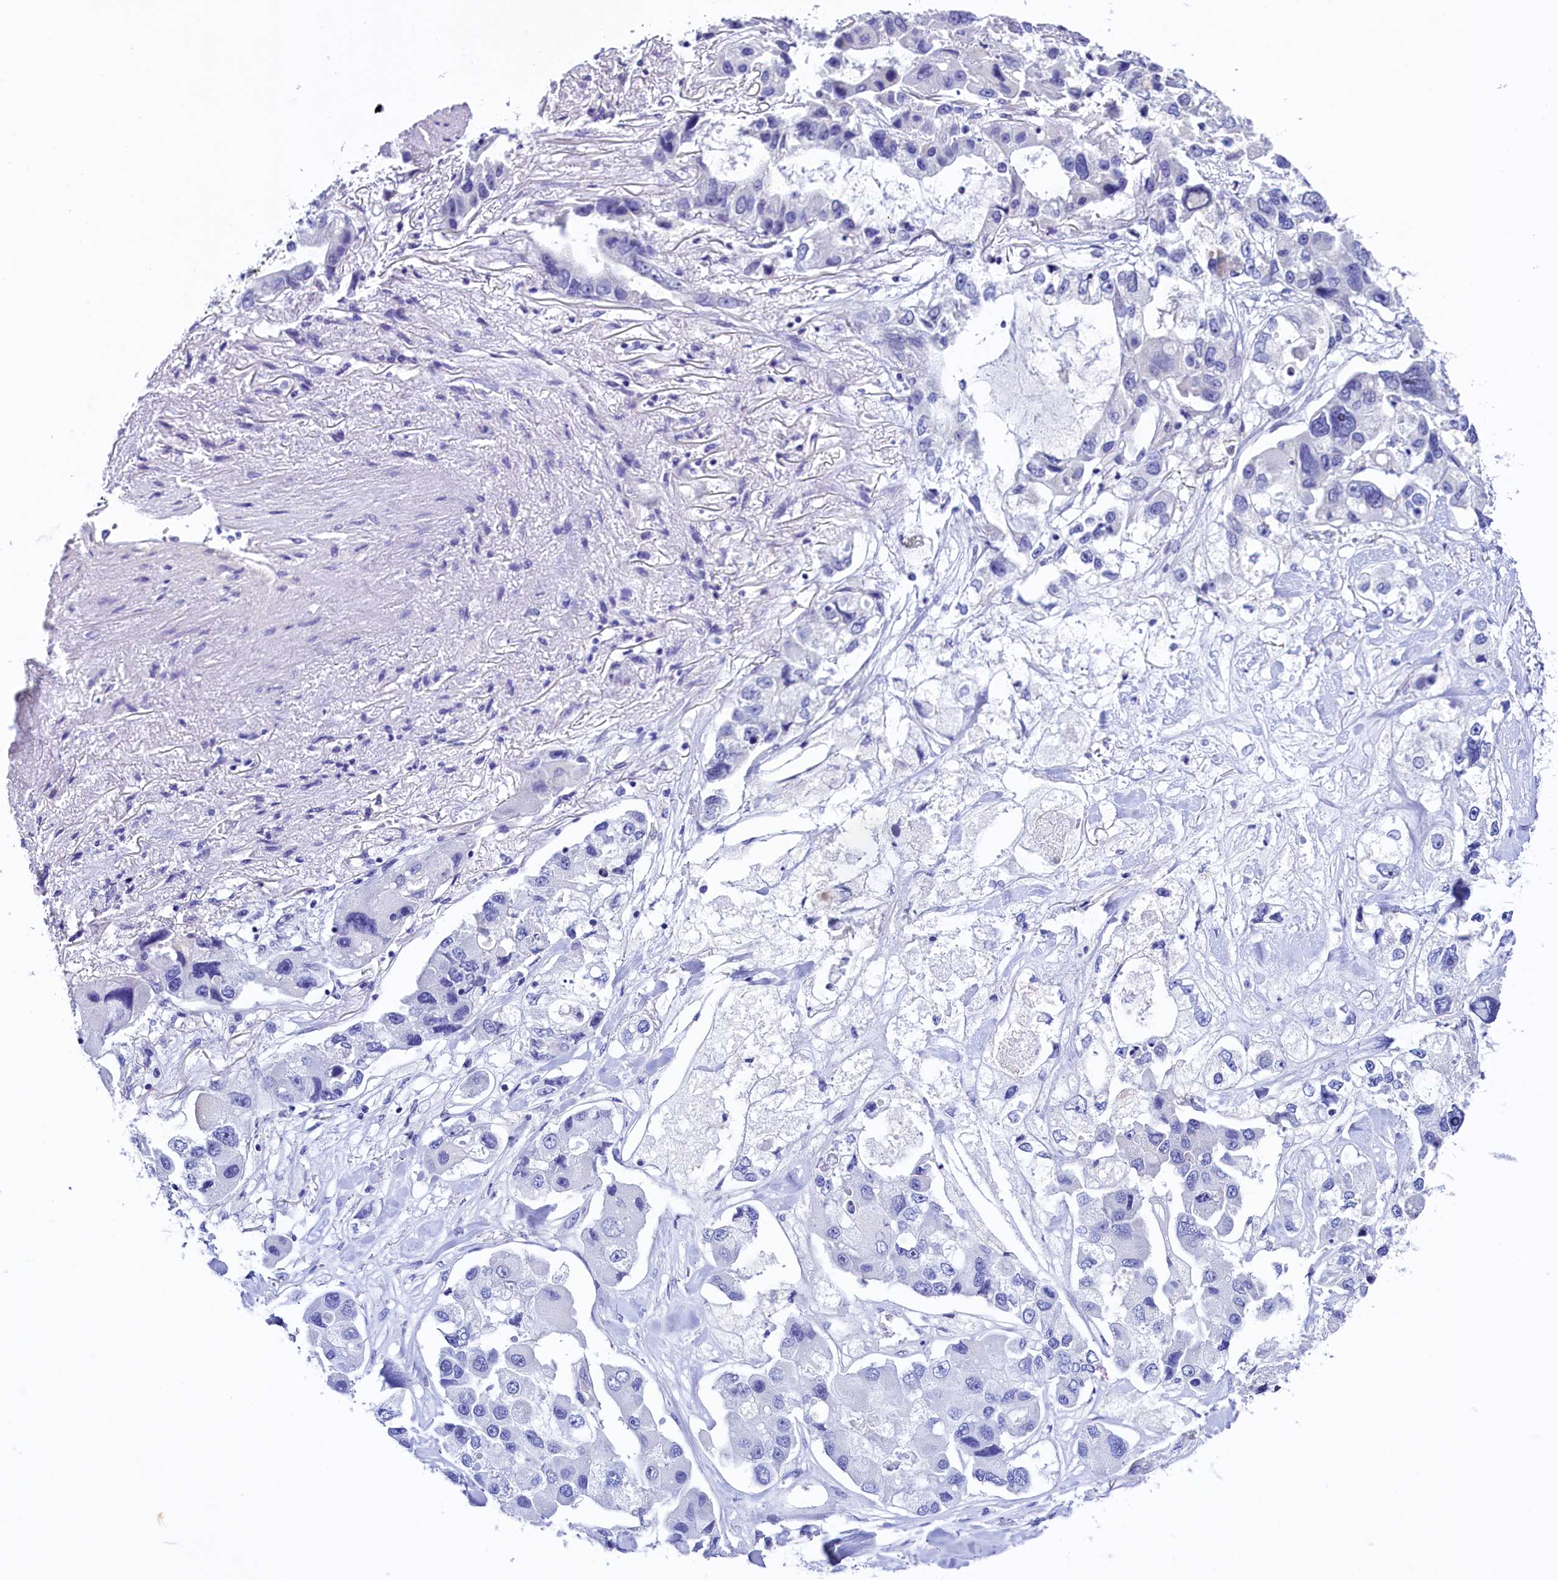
{"staining": {"intensity": "negative", "quantity": "none", "location": "none"}, "tissue": "lung cancer", "cell_type": "Tumor cells", "image_type": "cancer", "snomed": [{"axis": "morphology", "description": "Adenocarcinoma, NOS"}, {"axis": "topography", "description": "Lung"}], "caption": "The image exhibits no staining of tumor cells in adenocarcinoma (lung).", "gene": "FLYWCH2", "patient": {"sex": "female", "age": 54}}